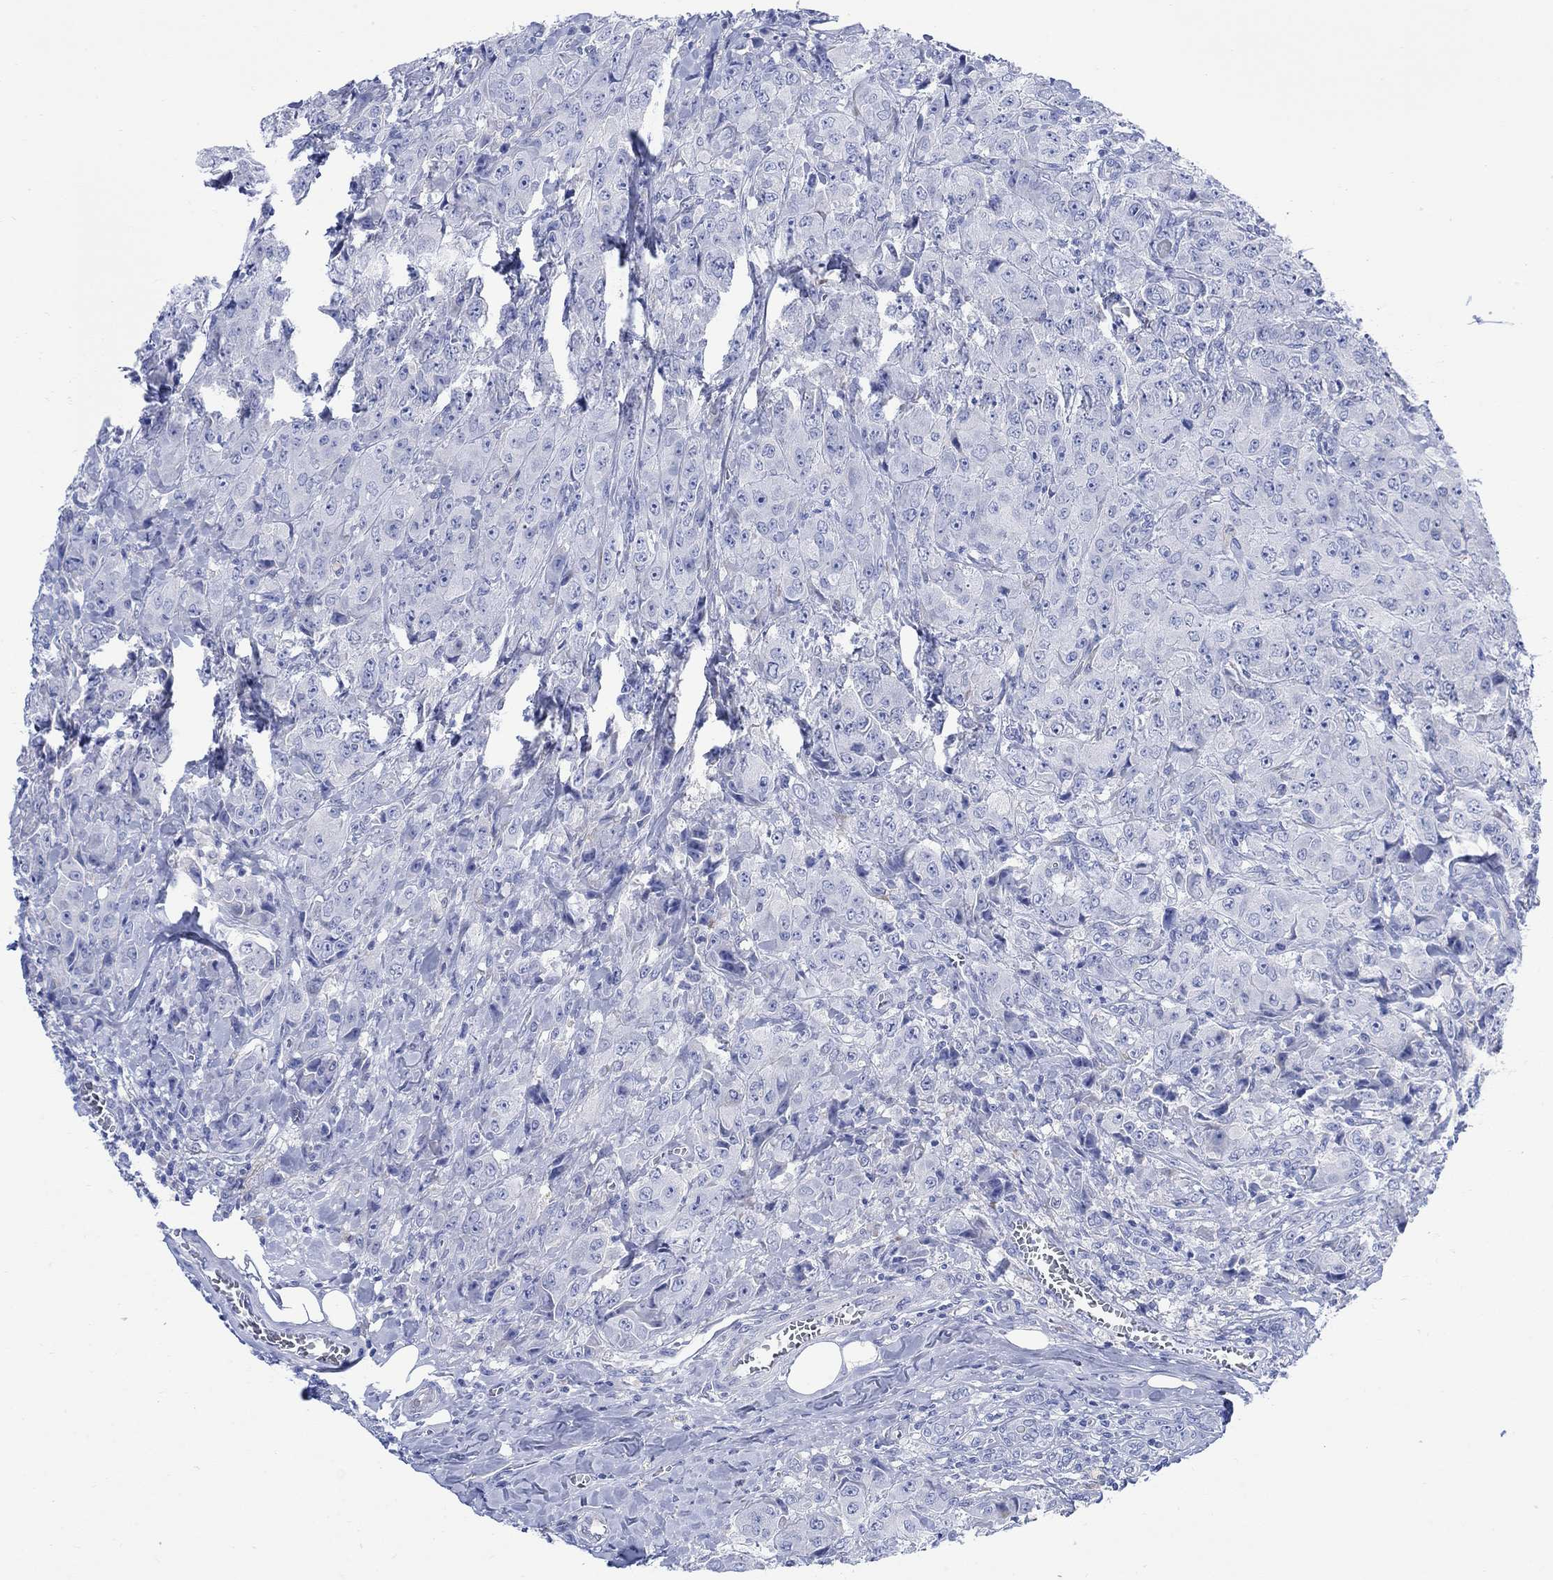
{"staining": {"intensity": "negative", "quantity": "none", "location": "none"}, "tissue": "breast cancer", "cell_type": "Tumor cells", "image_type": "cancer", "snomed": [{"axis": "morphology", "description": "Duct carcinoma"}, {"axis": "topography", "description": "Breast"}], "caption": "There is no significant staining in tumor cells of infiltrating ductal carcinoma (breast).", "gene": "MYL1", "patient": {"sex": "female", "age": 43}}